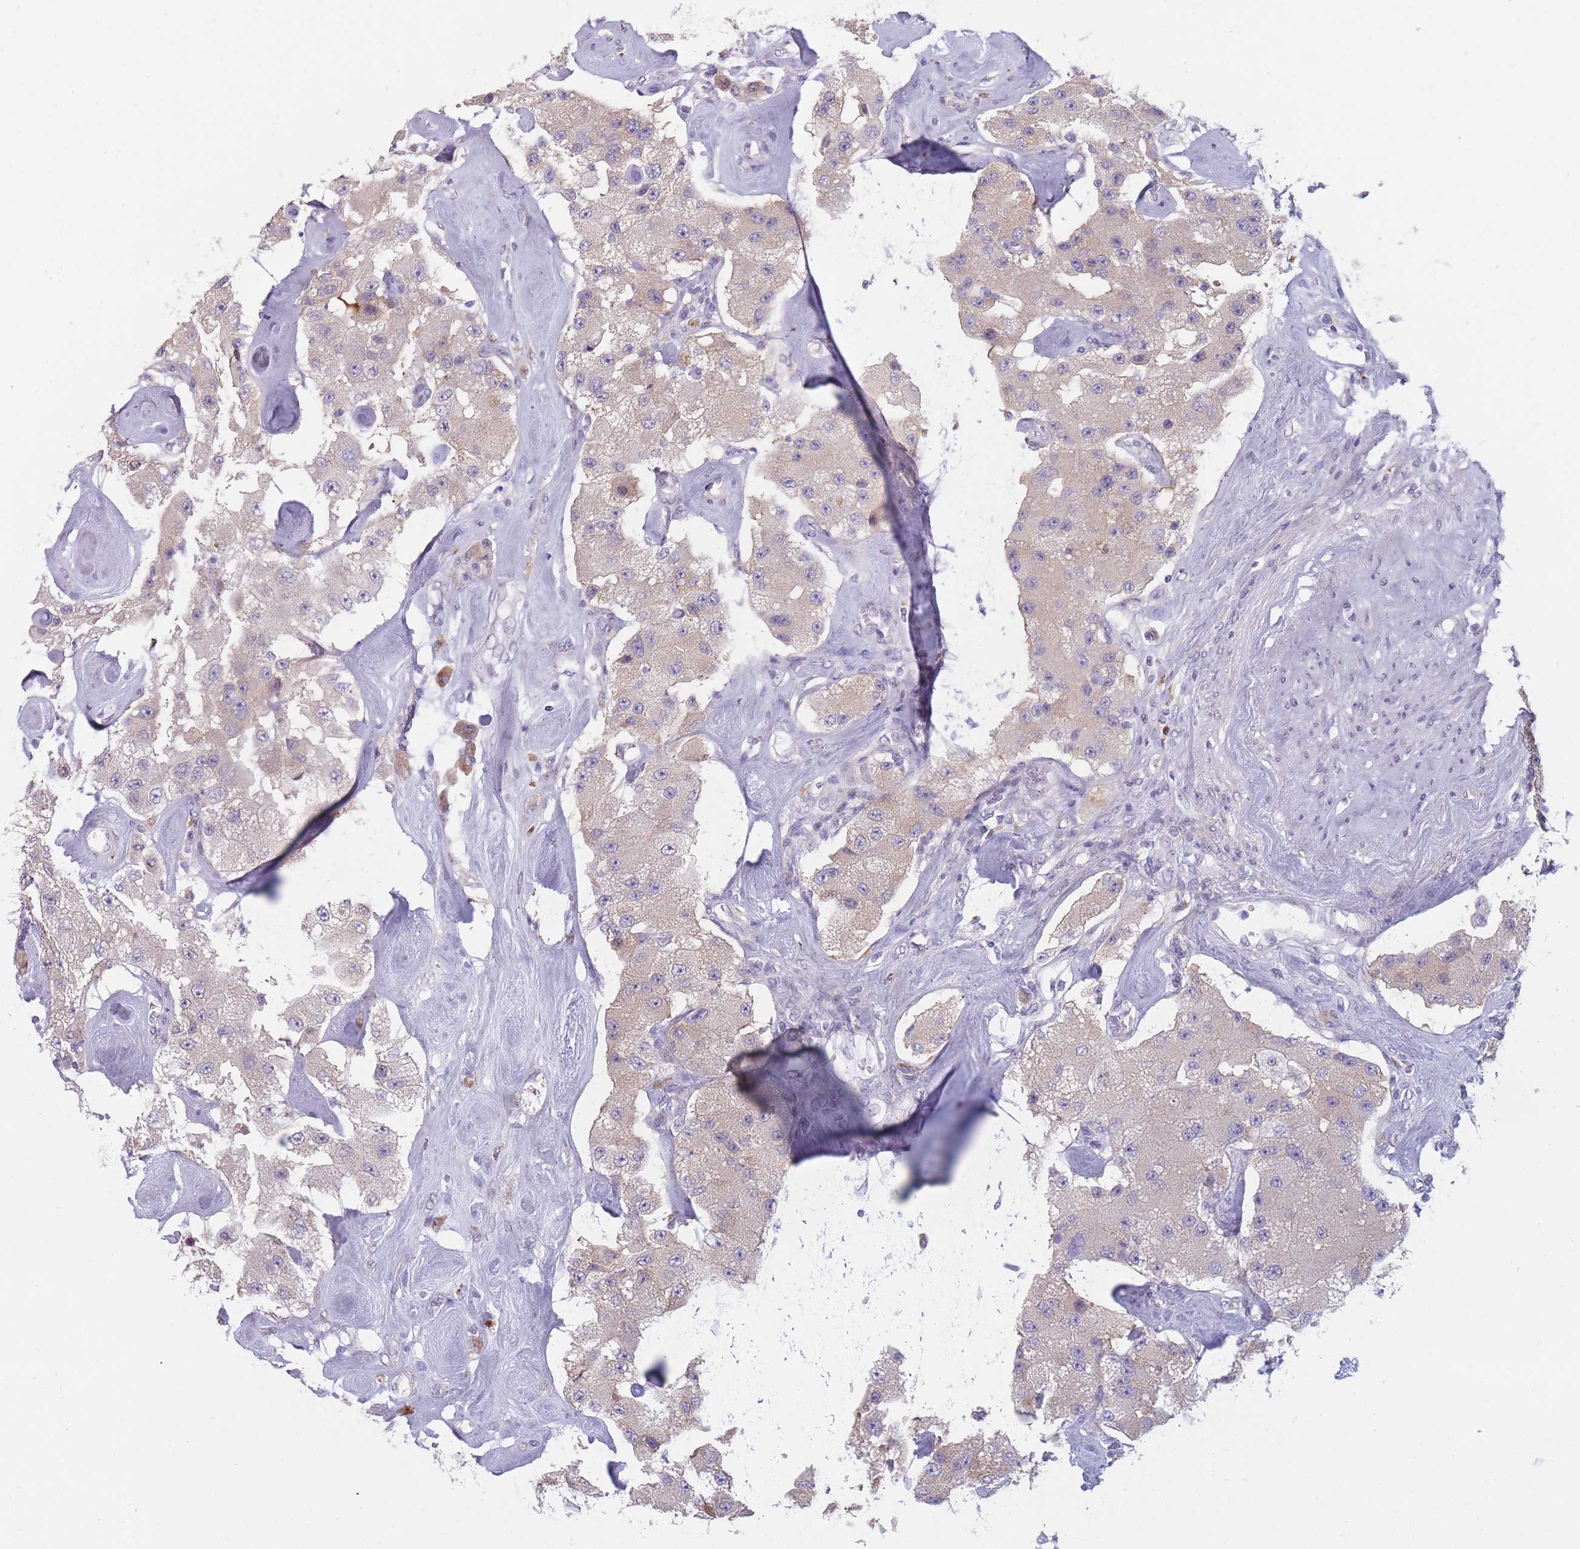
{"staining": {"intensity": "negative", "quantity": "none", "location": "none"}, "tissue": "carcinoid", "cell_type": "Tumor cells", "image_type": "cancer", "snomed": [{"axis": "morphology", "description": "Carcinoid, malignant, NOS"}, {"axis": "topography", "description": "Pancreas"}], "caption": "DAB (3,3'-diaminobenzidine) immunohistochemical staining of carcinoid displays no significant staining in tumor cells.", "gene": "COL27A1", "patient": {"sex": "male", "age": 41}}